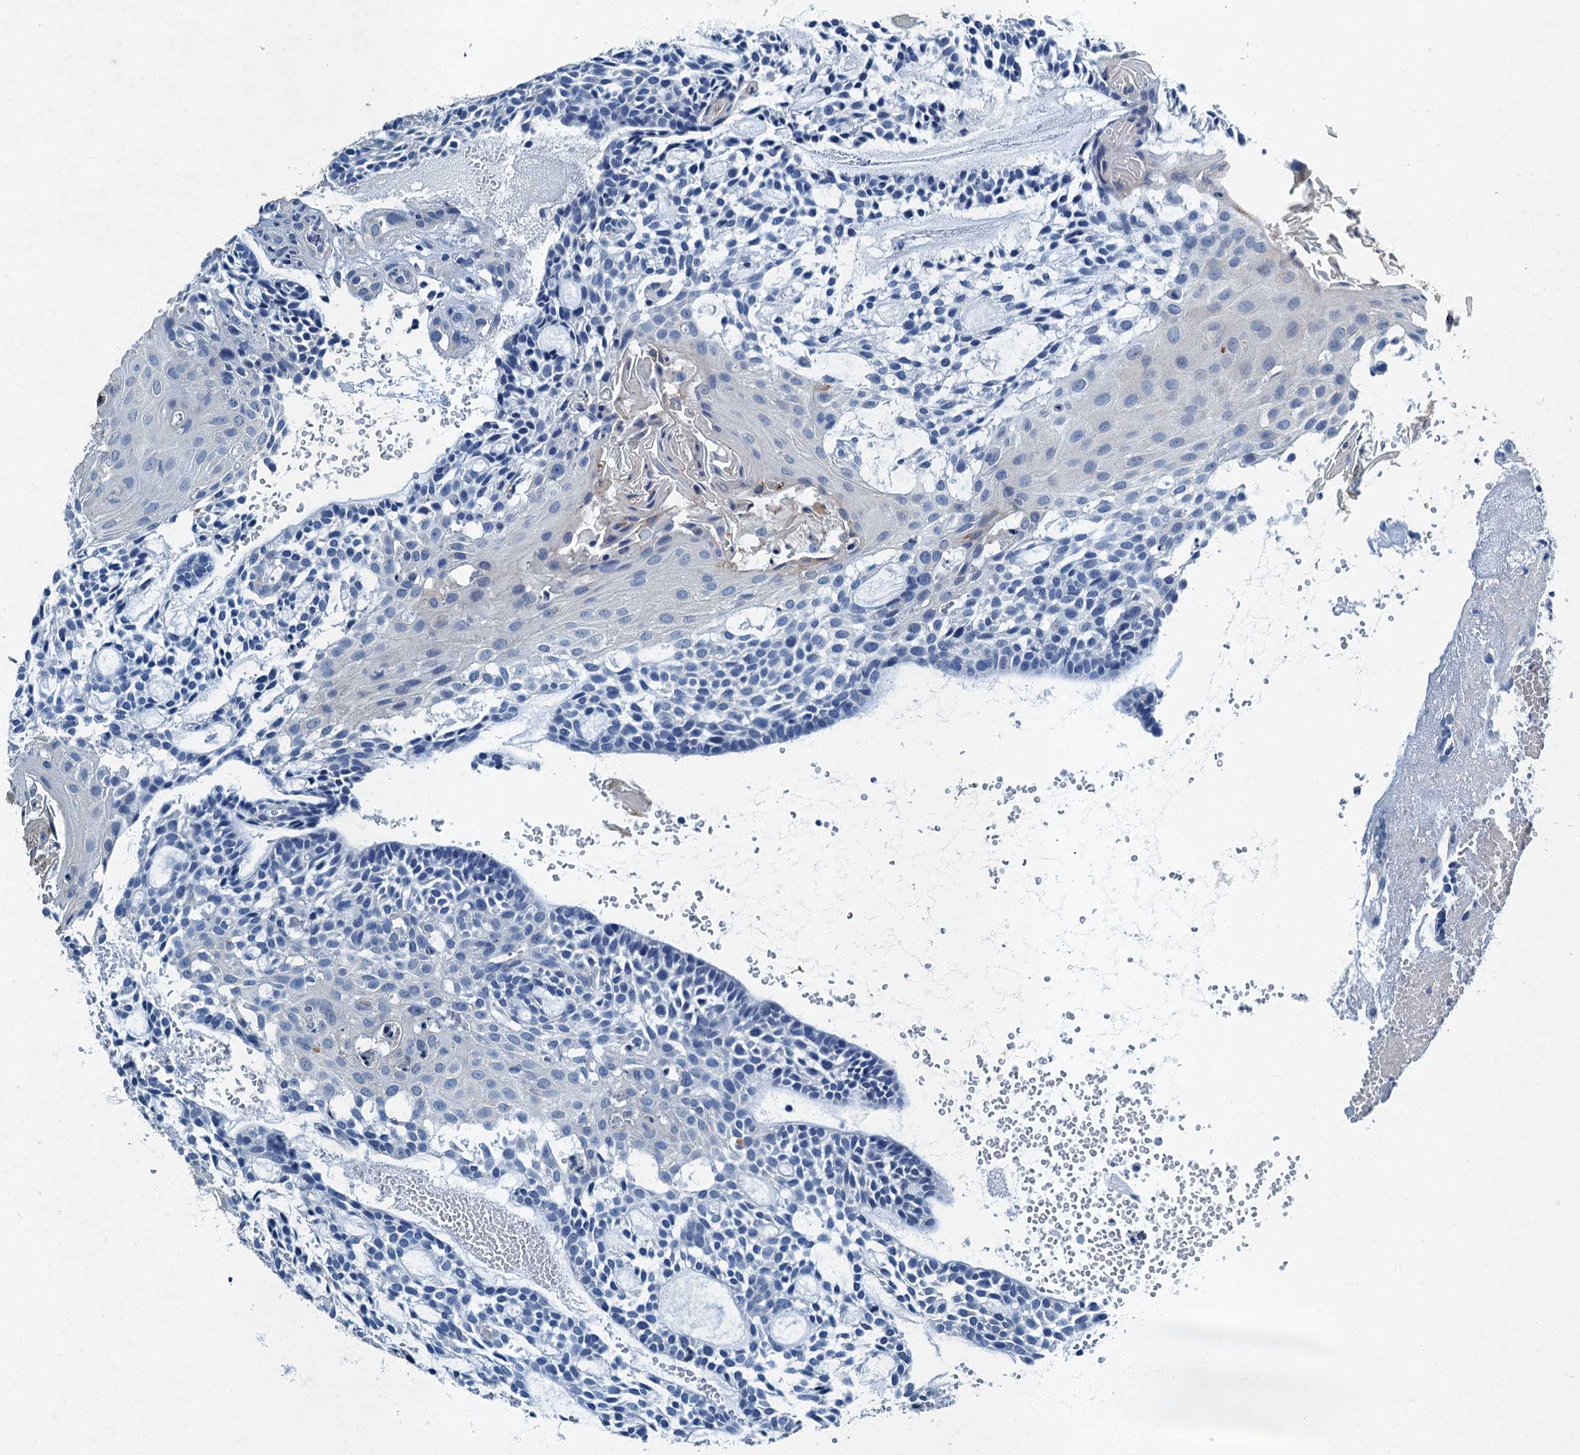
{"staining": {"intensity": "negative", "quantity": "none", "location": "none"}, "tissue": "head and neck cancer", "cell_type": "Tumor cells", "image_type": "cancer", "snomed": [{"axis": "morphology", "description": "Adenocarcinoma, NOS"}, {"axis": "topography", "description": "Subcutis"}, {"axis": "topography", "description": "Head-Neck"}], "caption": "A high-resolution photomicrograph shows immunohistochemistry (IHC) staining of head and neck cancer (adenocarcinoma), which reveals no significant positivity in tumor cells. (DAB (3,3'-diaminobenzidine) immunohistochemistry visualized using brightfield microscopy, high magnification).", "gene": "GADL1", "patient": {"sex": "female", "age": 73}}